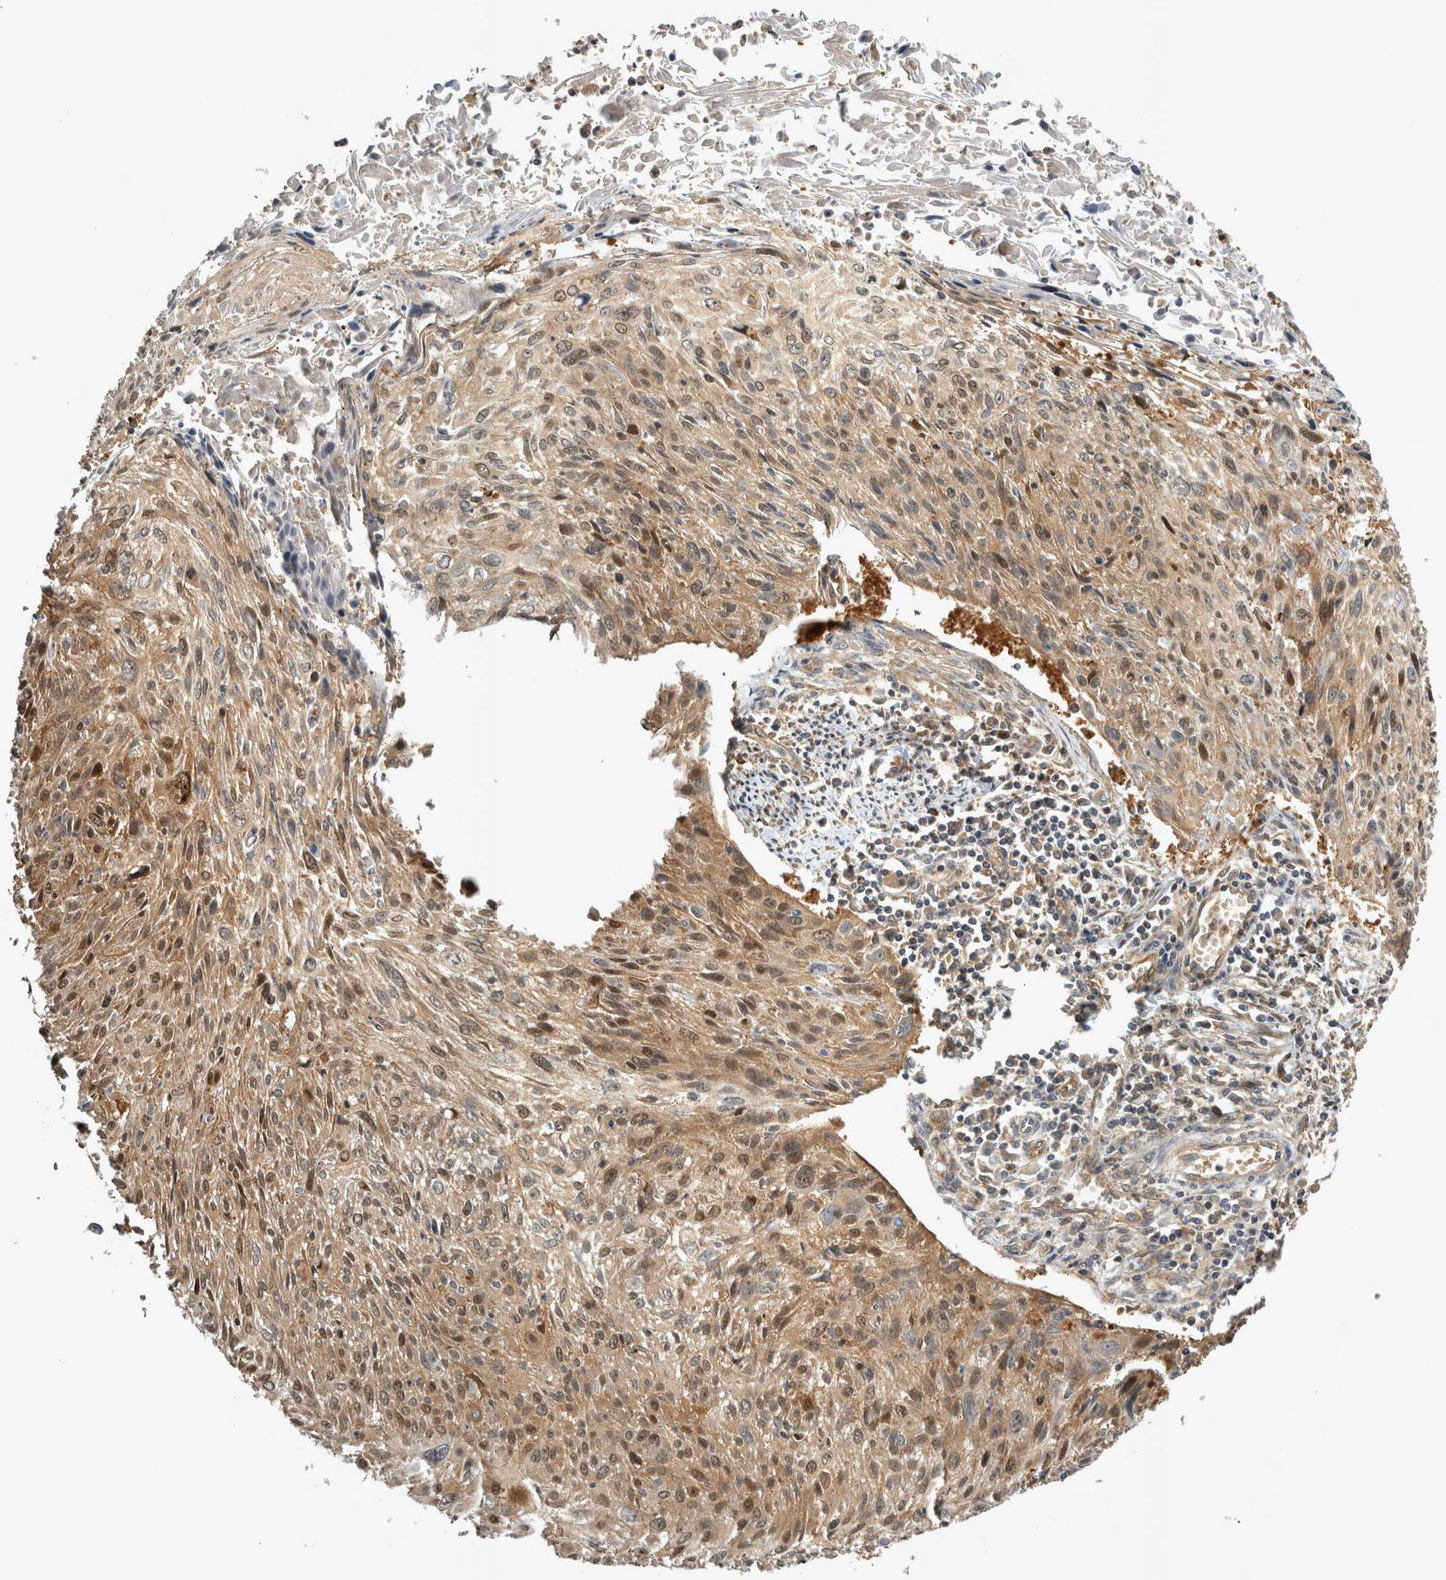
{"staining": {"intensity": "moderate", "quantity": ">75%", "location": "cytoplasmic/membranous,nuclear"}, "tissue": "cervical cancer", "cell_type": "Tumor cells", "image_type": "cancer", "snomed": [{"axis": "morphology", "description": "Squamous cell carcinoma, NOS"}, {"axis": "topography", "description": "Cervix"}], "caption": "Protein expression by IHC reveals moderate cytoplasmic/membranous and nuclear positivity in about >75% of tumor cells in cervical cancer (squamous cell carcinoma).", "gene": "TRMT61B", "patient": {"sex": "female", "age": 51}}